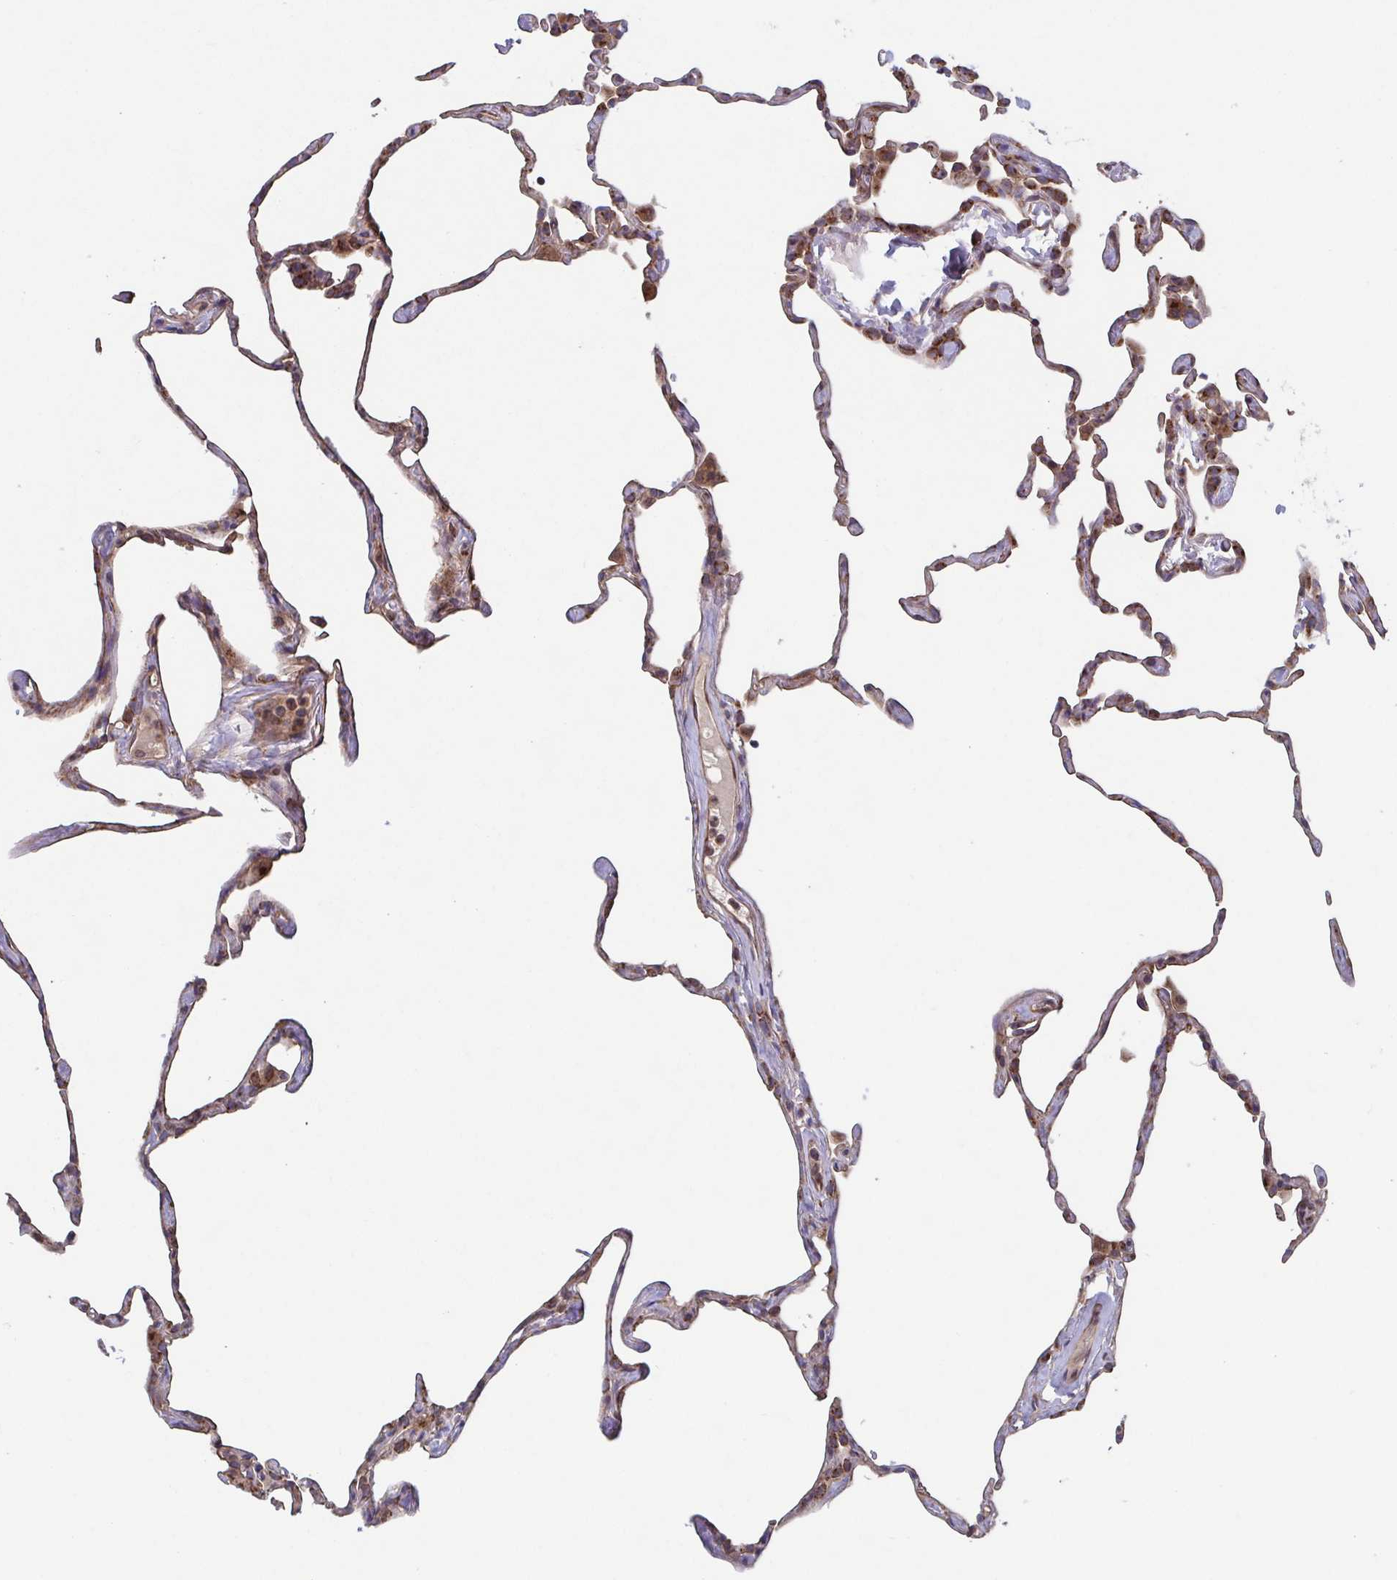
{"staining": {"intensity": "moderate", "quantity": "25%-75%", "location": "cytoplasmic/membranous"}, "tissue": "lung", "cell_type": "Alveolar cells", "image_type": "normal", "snomed": [{"axis": "morphology", "description": "Normal tissue, NOS"}, {"axis": "topography", "description": "Lung"}], "caption": "IHC of normal human lung demonstrates medium levels of moderate cytoplasmic/membranous expression in approximately 25%-75% of alveolar cells.", "gene": "COPB1", "patient": {"sex": "male", "age": 65}}